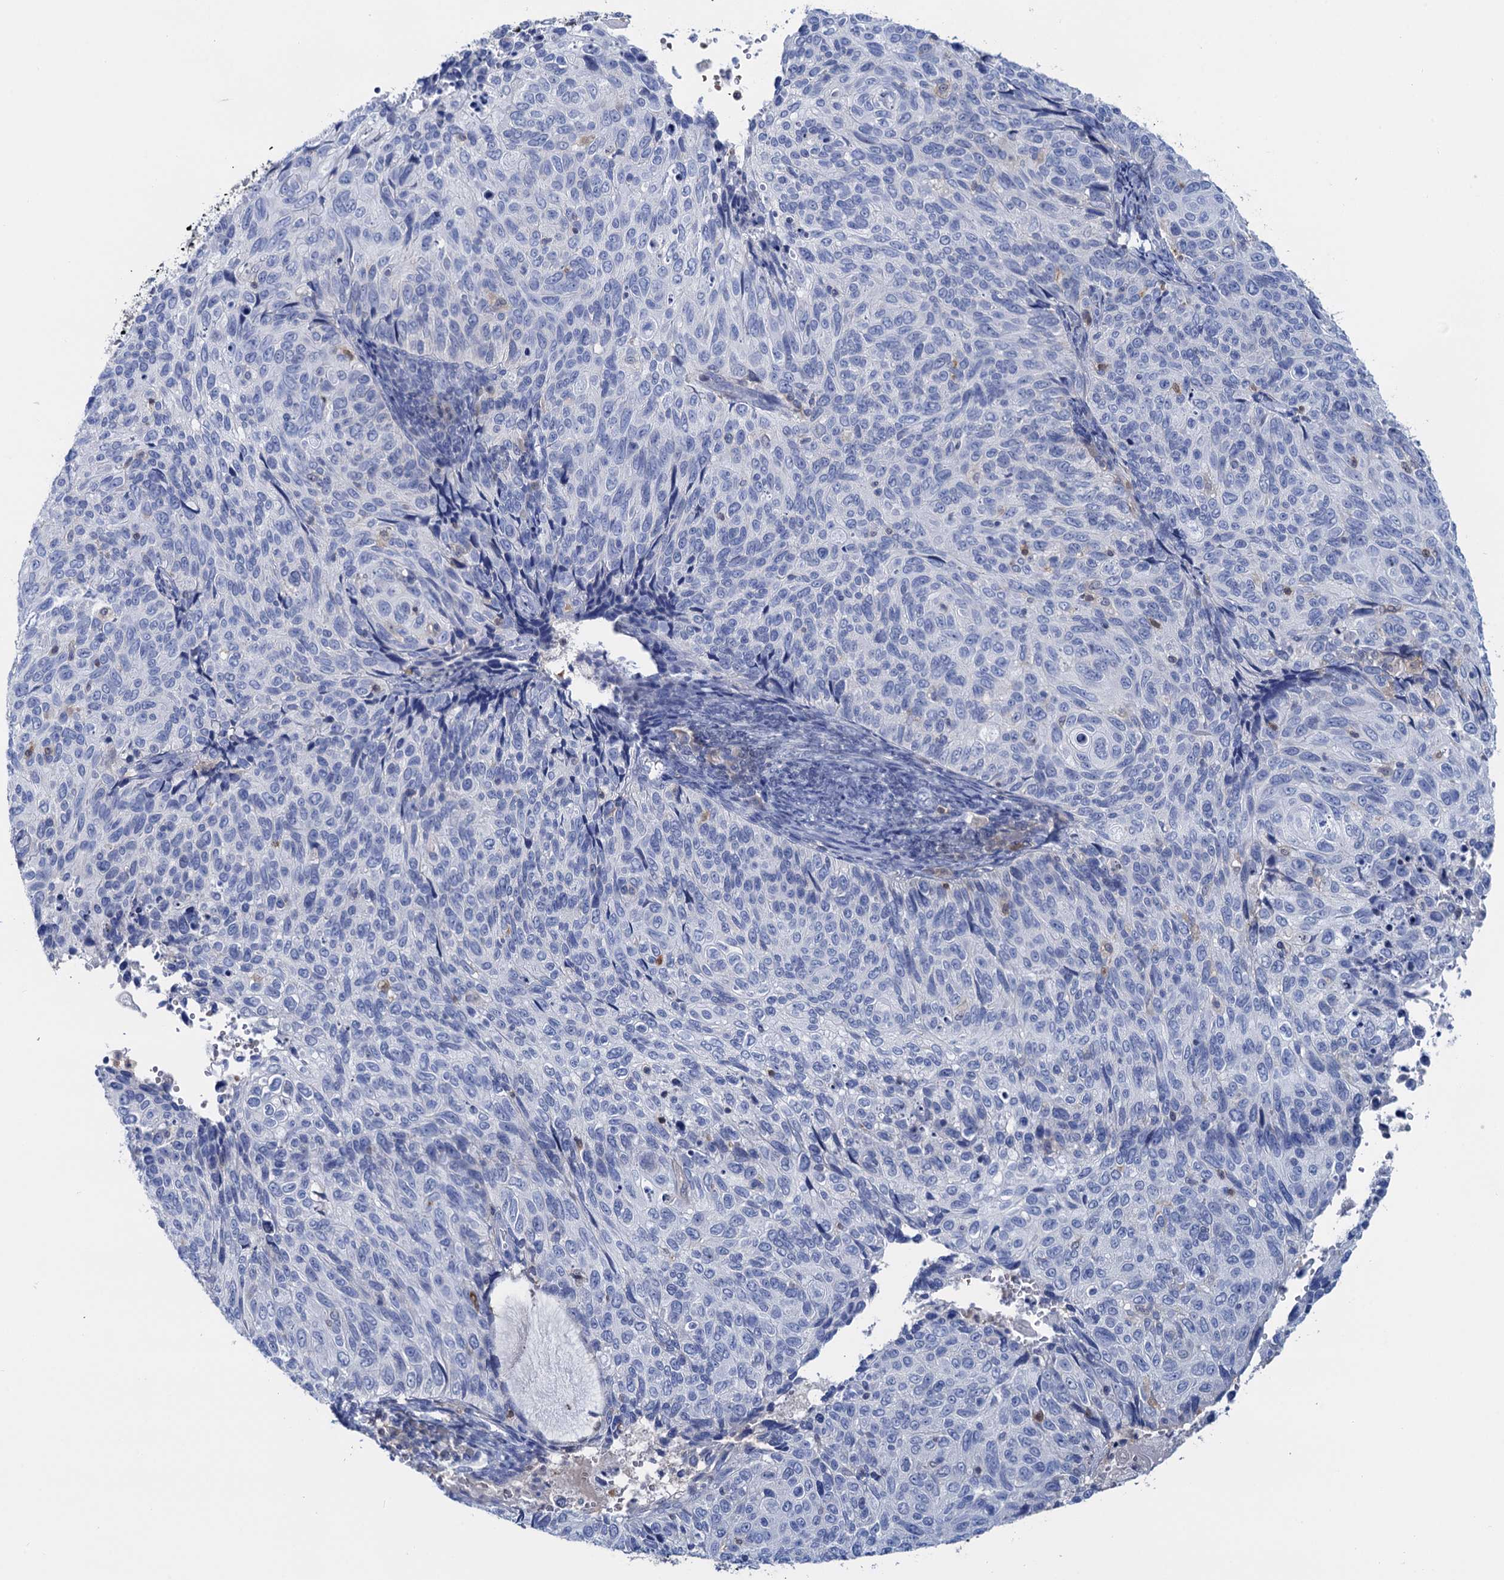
{"staining": {"intensity": "negative", "quantity": "none", "location": "none"}, "tissue": "cervical cancer", "cell_type": "Tumor cells", "image_type": "cancer", "snomed": [{"axis": "morphology", "description": "Squamous cell carcinoma, NOS"}, {"axis": "topography", "description": "Cervix"}], "caption": "This is an immunohistochemistry (IHC) micrograph of cervical squamous cell carcinoma. There is no positivity in tumor cells.", "gene": "FAH", "patient": {"sex": "female", "age": 70}}